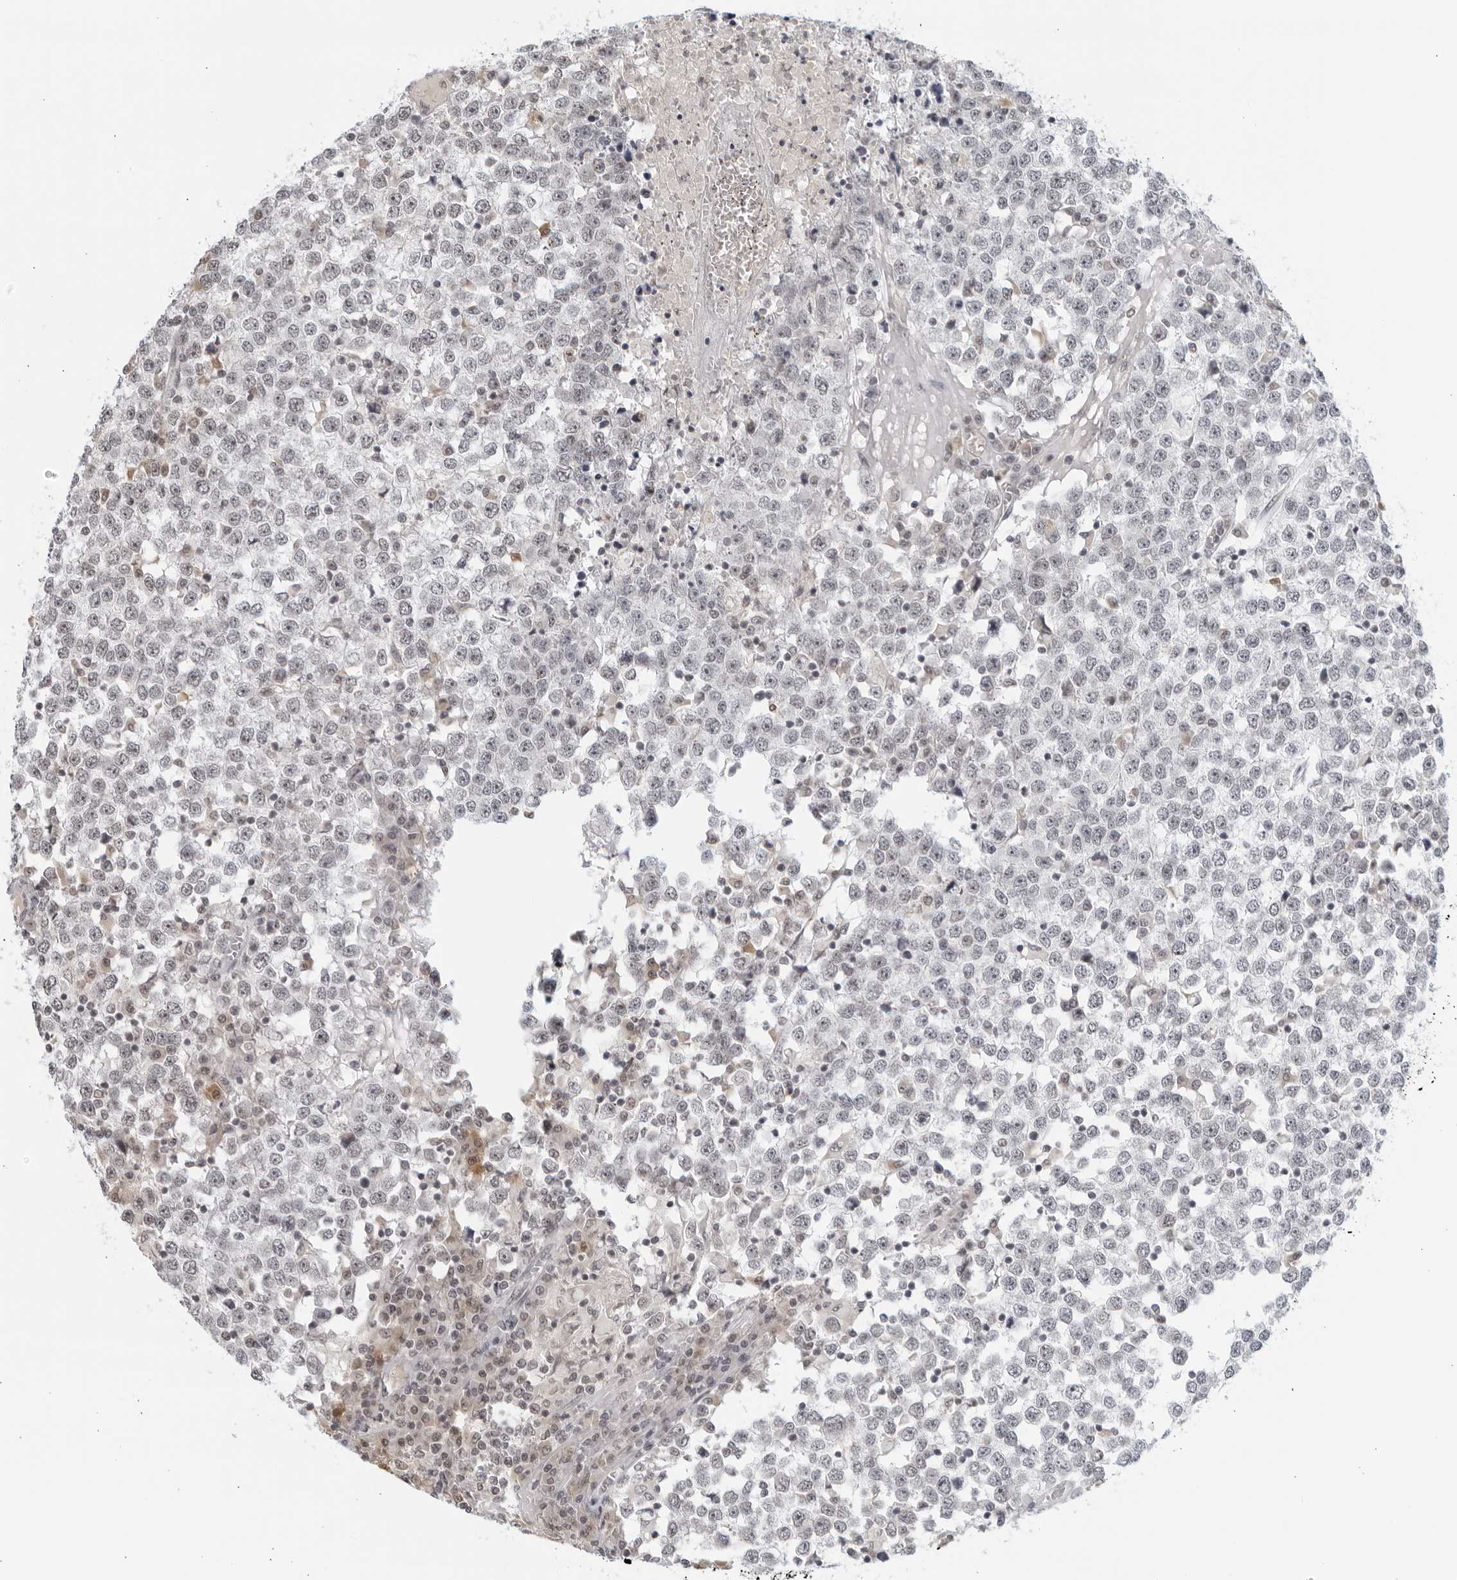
{"staining": {"intensity": "negative", "quantity": "none", "location": "none"}, "tissue": "testis cancer", "cell_type": "Tumor cells", "image_type": "cancer", "snomed": [{"axis": "morphology", "description": "Seminoma, NOS"}, {"axis": "topography", "description": "Testis"}], "caption": "A photomicrograph of seminoma (testis) stained for a protein displays no brown staining in tumor cells.", "gene": "RAB11FIP3", "patient": {"sex": "male", "age": 65}}